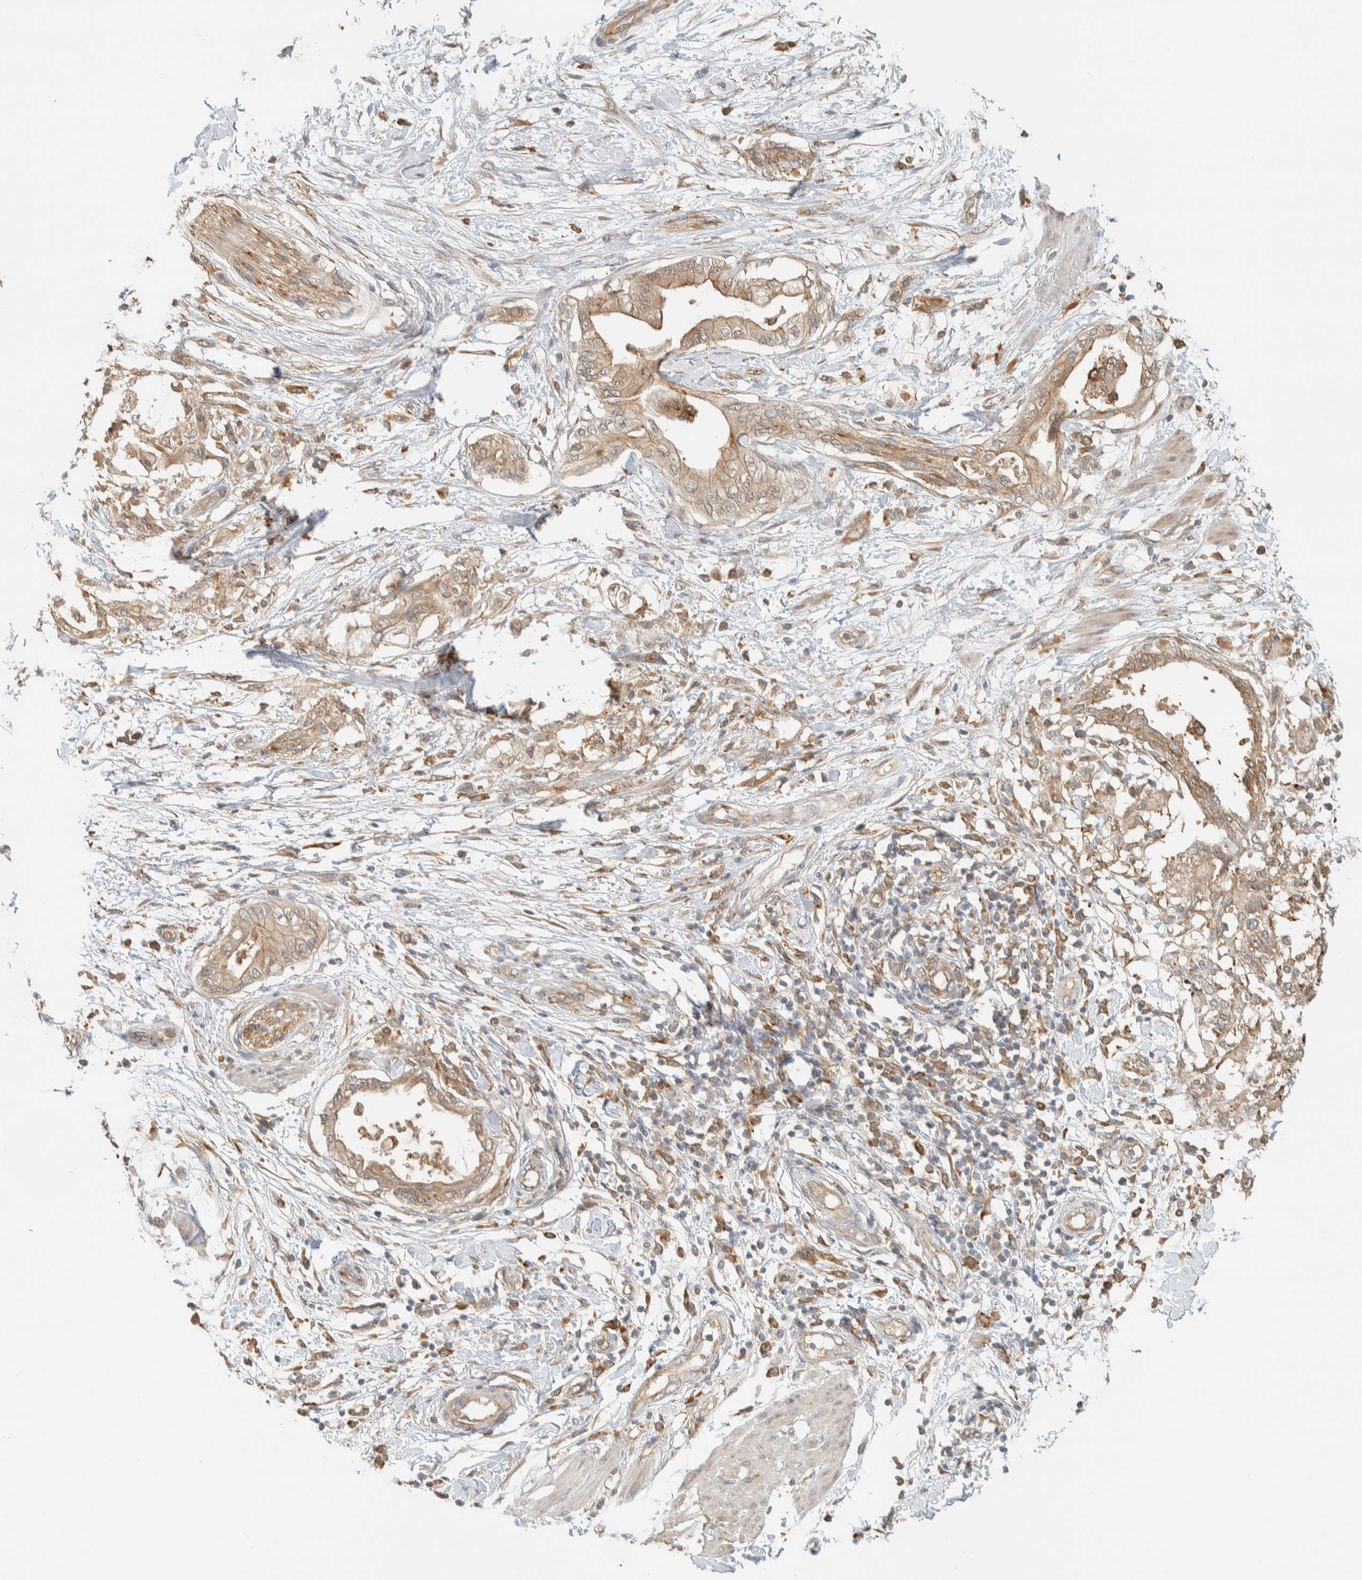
{"staining": {"intensity": "weak", "quantity": ">75%", "location": "cytoplasmic/membranous"}, "tissue": "pancreatic cancer", "cell_type": "Tumor cells", "image_type": "cancer", "snomed": [{"axis": "morphology", "description": "Normal tissue, NOS"}, {"axis": "morphology", "description": "Adenocarcinoma, NOS"}, {"axis": "topography", "description": "Pancreas"}, {"axis": "topography", "description": "Duodenum"}], "caption": "A high-resolution histopathology image shows immunohistochemistry staining of pancreatic adenocarcinoma, which exhibits weak cytoplasmic/membranous expression in about >75% of tumor cells.", "gene": "RAB11FIP1", "patient": {"sex": "female", "age": 60}}